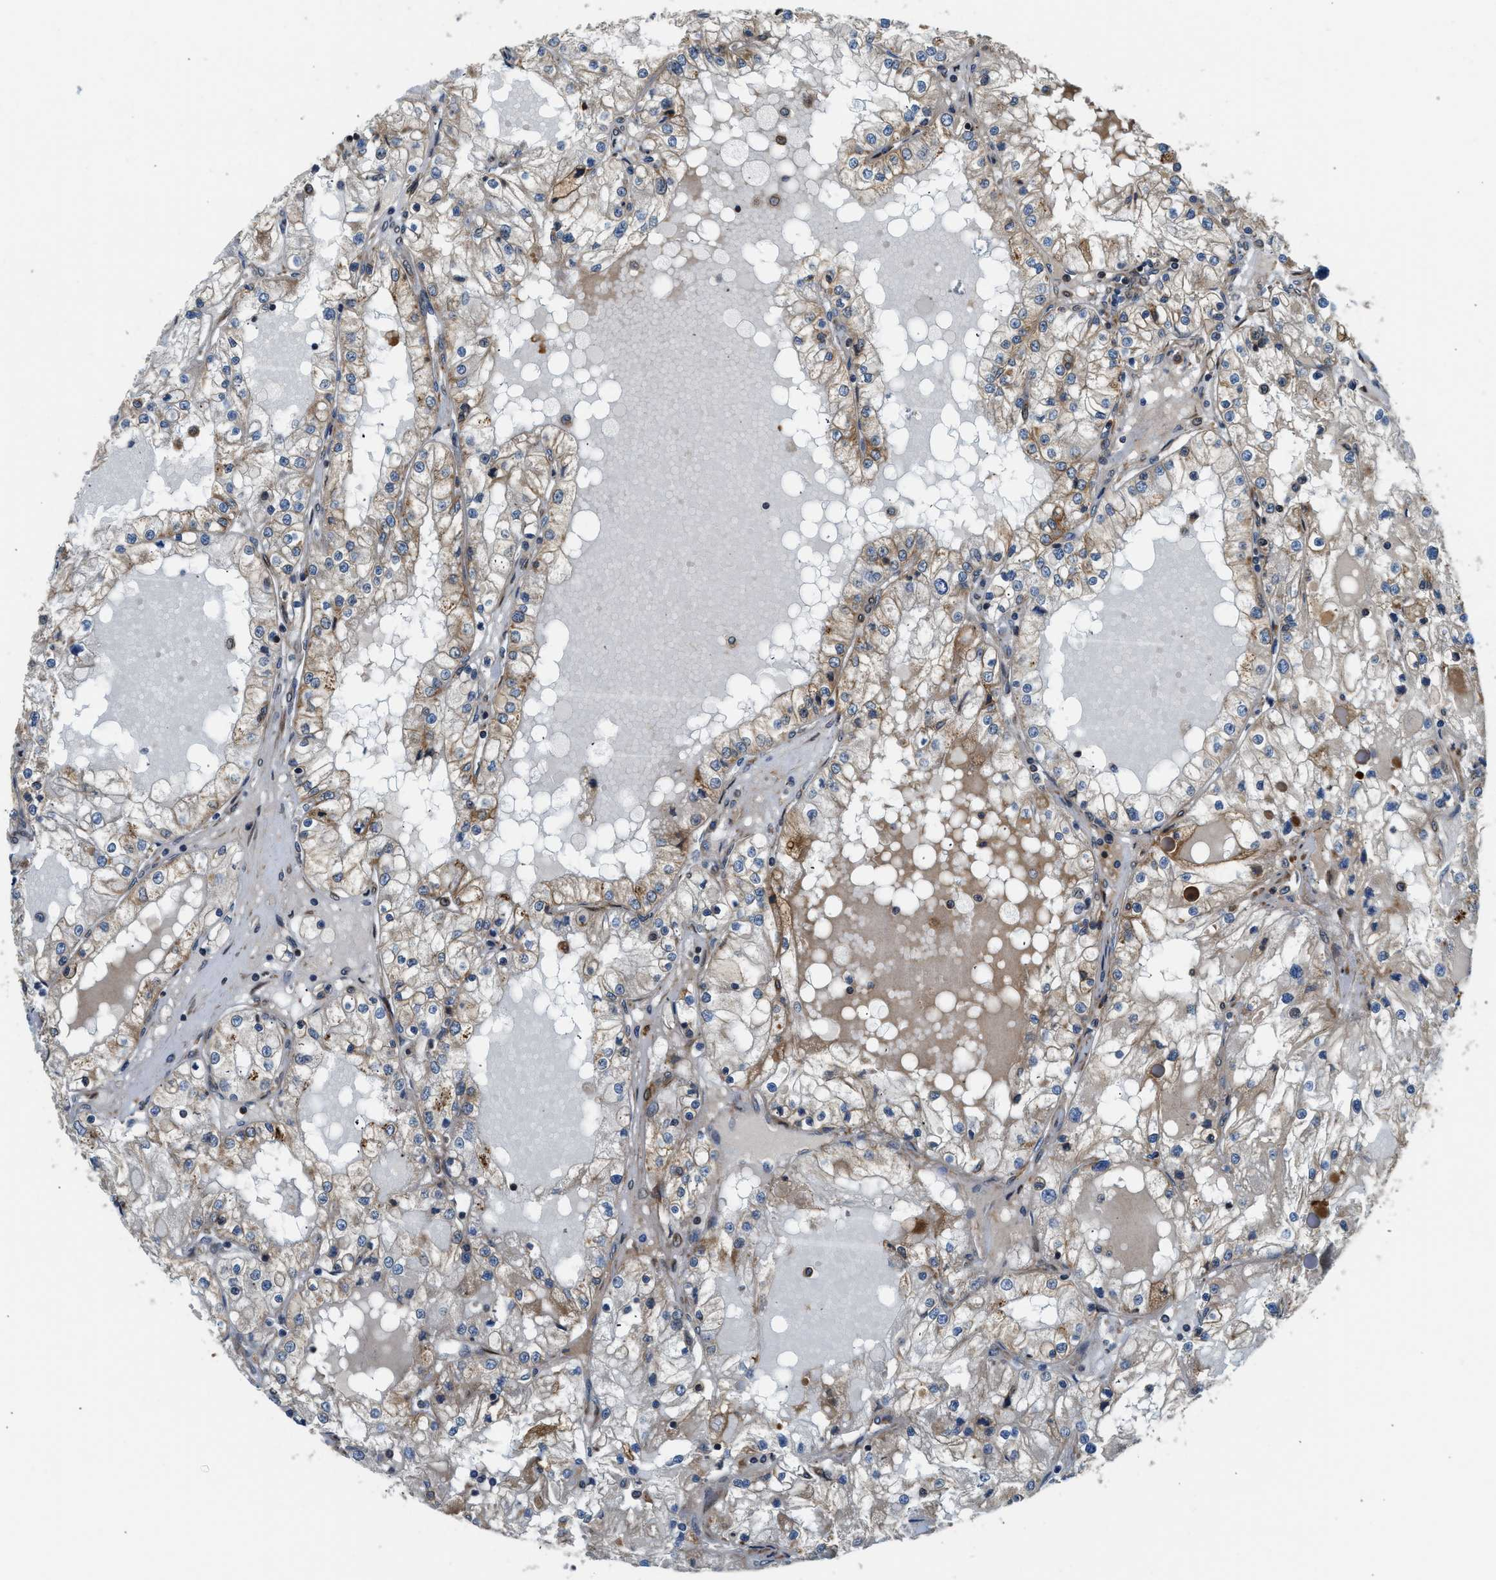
{"staining": {"intensity": "weak", "quantity": "<25%", "location": "cytoplasmic/membranous"}, "tissue": "renal cancer", "cell_type": "Tumor cells", "image_type": "cancer", "snomed": [{"axis": "morphology", "description": "Adenocarcinoma, NOS"}, {"axis": "topography", "description": "Kidney"}], "caption": "Tumor cells are negative for protein expression in human renal cancer. The staining was performed using DAB (3,3'-diaminobenzidine) to visualize the protein expression in brown, while the nuclei were stained in blue with hematoxylin (Magnification: 20x).", "gene": "RETREG3", "patient": {"sex": "male", "age": 68}}